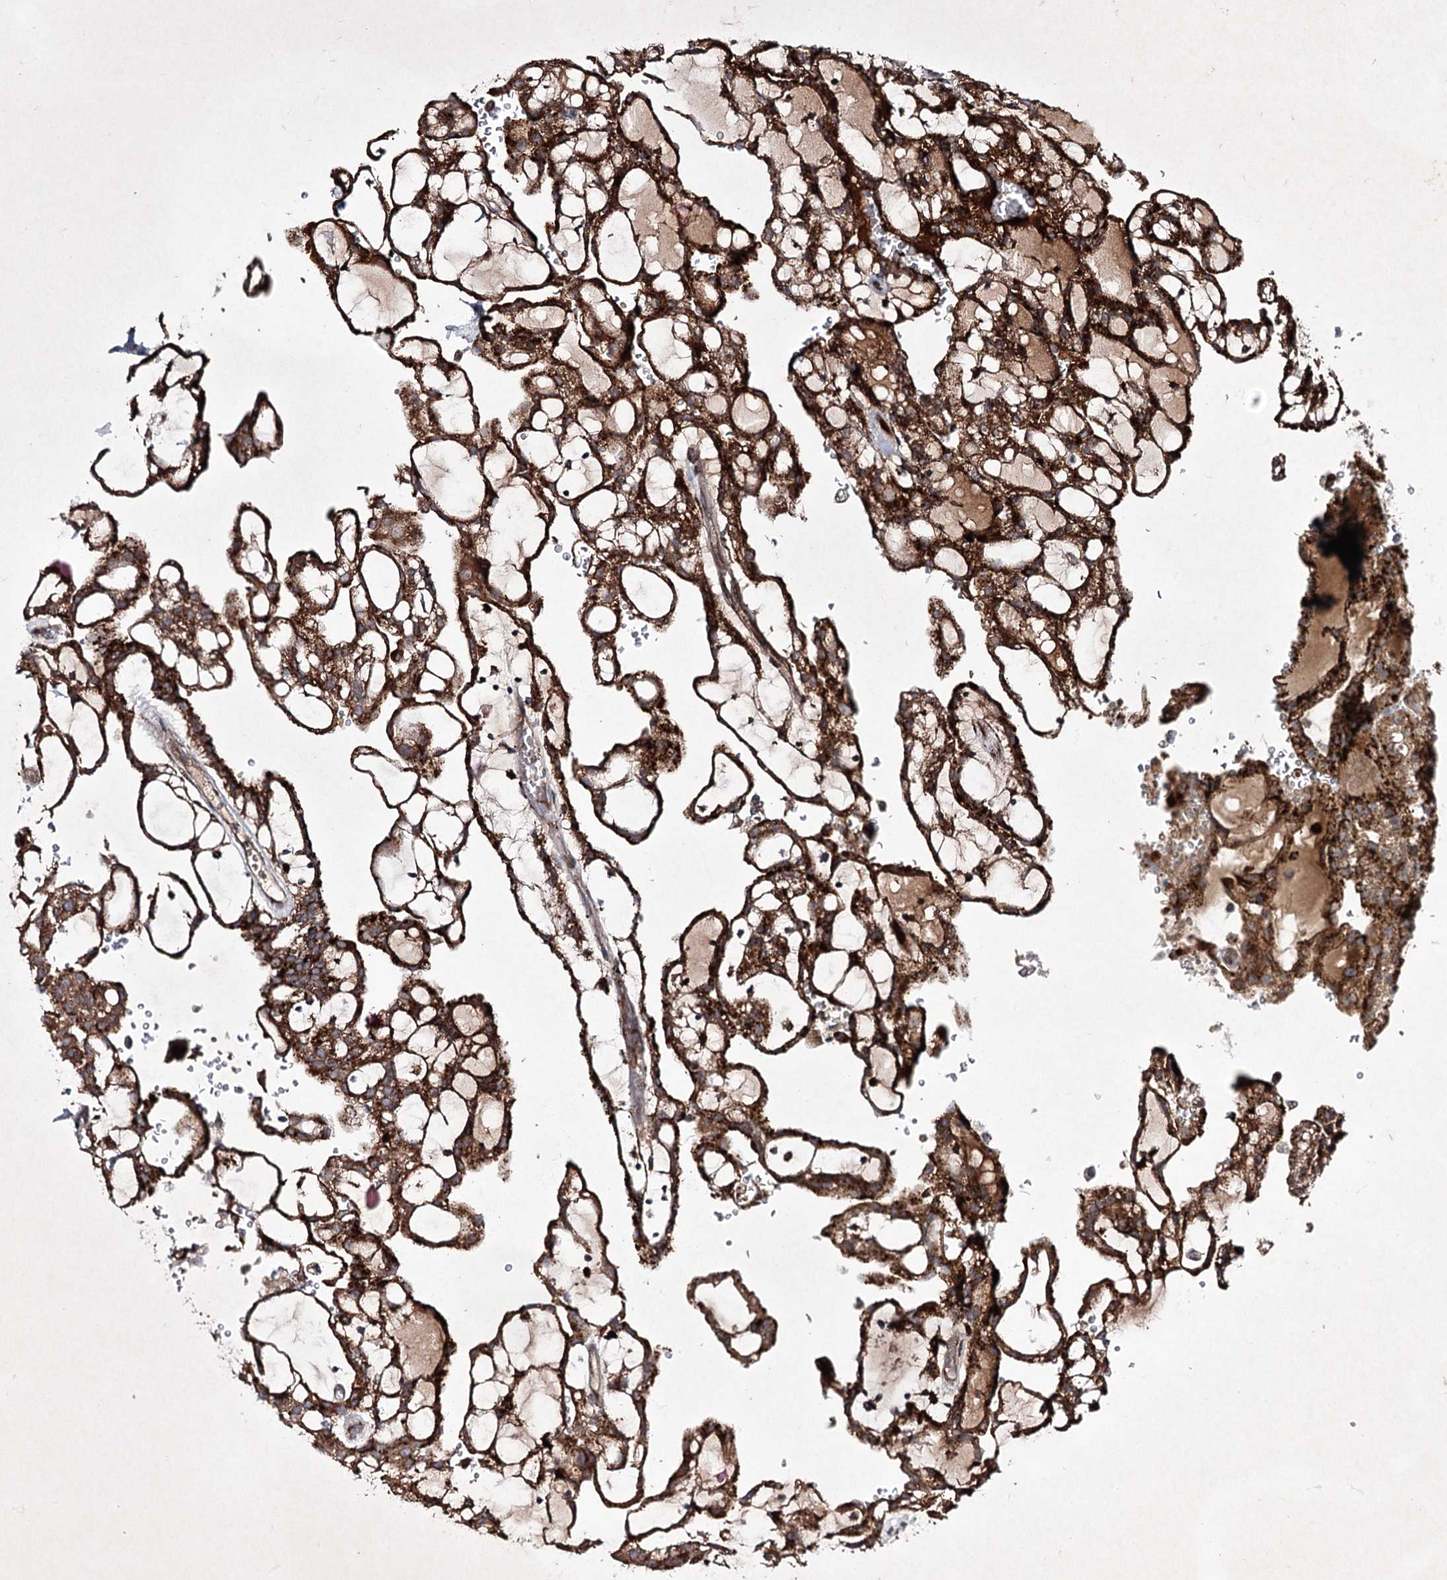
{"staining": {"intensity": "strong", "quantity": ">75%", "location": "cytoplasmic/membranous"}, "tissue": "renal cancer", "cell_type": "Tumor cells", "image_type": "cancer", "snomed": [{"axis": "morphology", "description": "Adenocarcinoma, NOS"}, {"axis": "topography", "description": "Kidney"}], "caption": "Immunohistochemistry of renal adenocarcinoma shows high levels of strong cytoplasmic/membranous staining in about >75% of tumor cells.", "gene": "ALG9", "patient": {"sex": "male", "age": 63}}